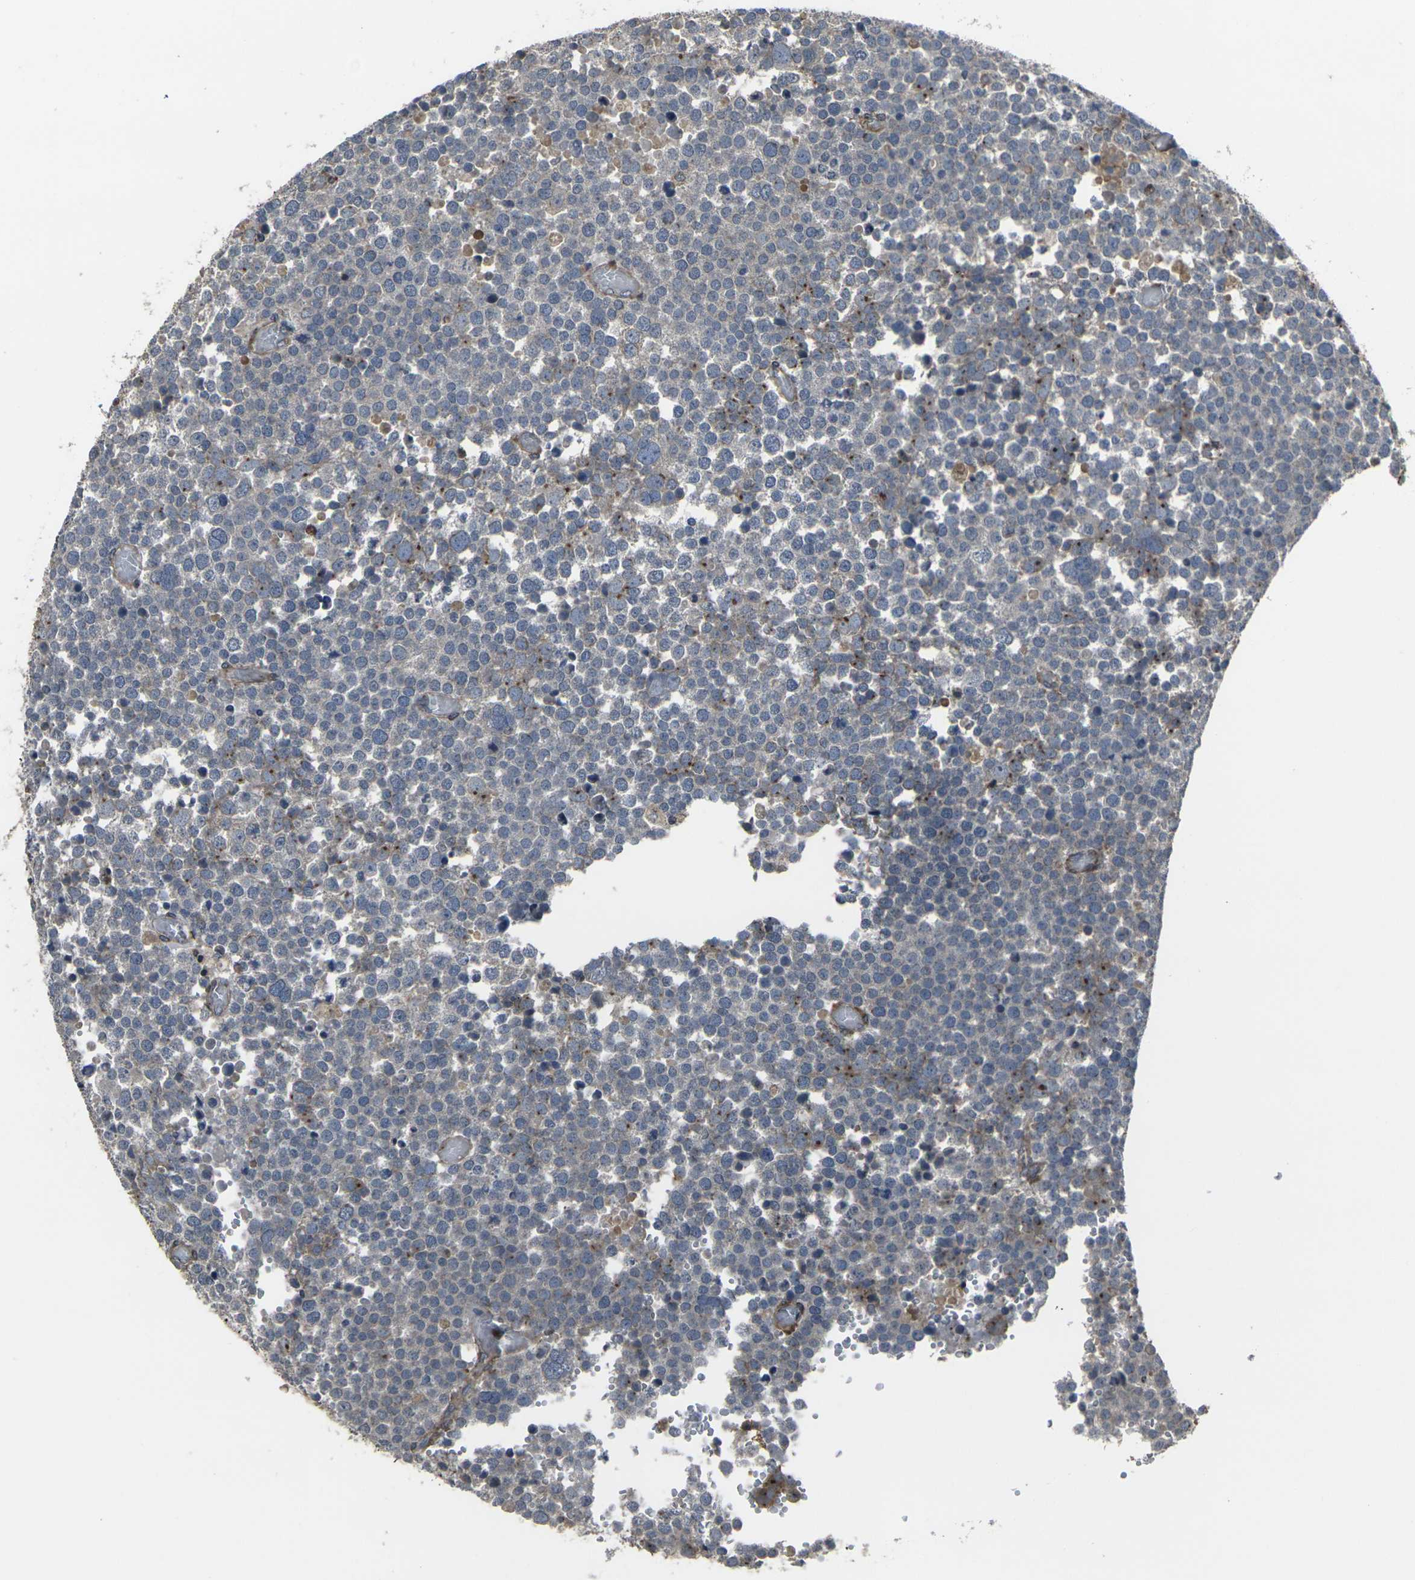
{"staining": {"intensity": "negative", "quantity": "none", "location": "none"}, "tissue": "testis cancer", "cell_type": "Tumor cells", "image_type": "cancer", "snomed": [{"axis": "morphology", "description": "Seminoma, NOS"}, {"axis": "topography", "description": "Testis"}], "caption": "This is an immunohistochemistry micrograph of testis seminoma. There is no positivity in tumor cells.", "gene": "PRKACB", "patient": {"sex": "male", "age": 71}}